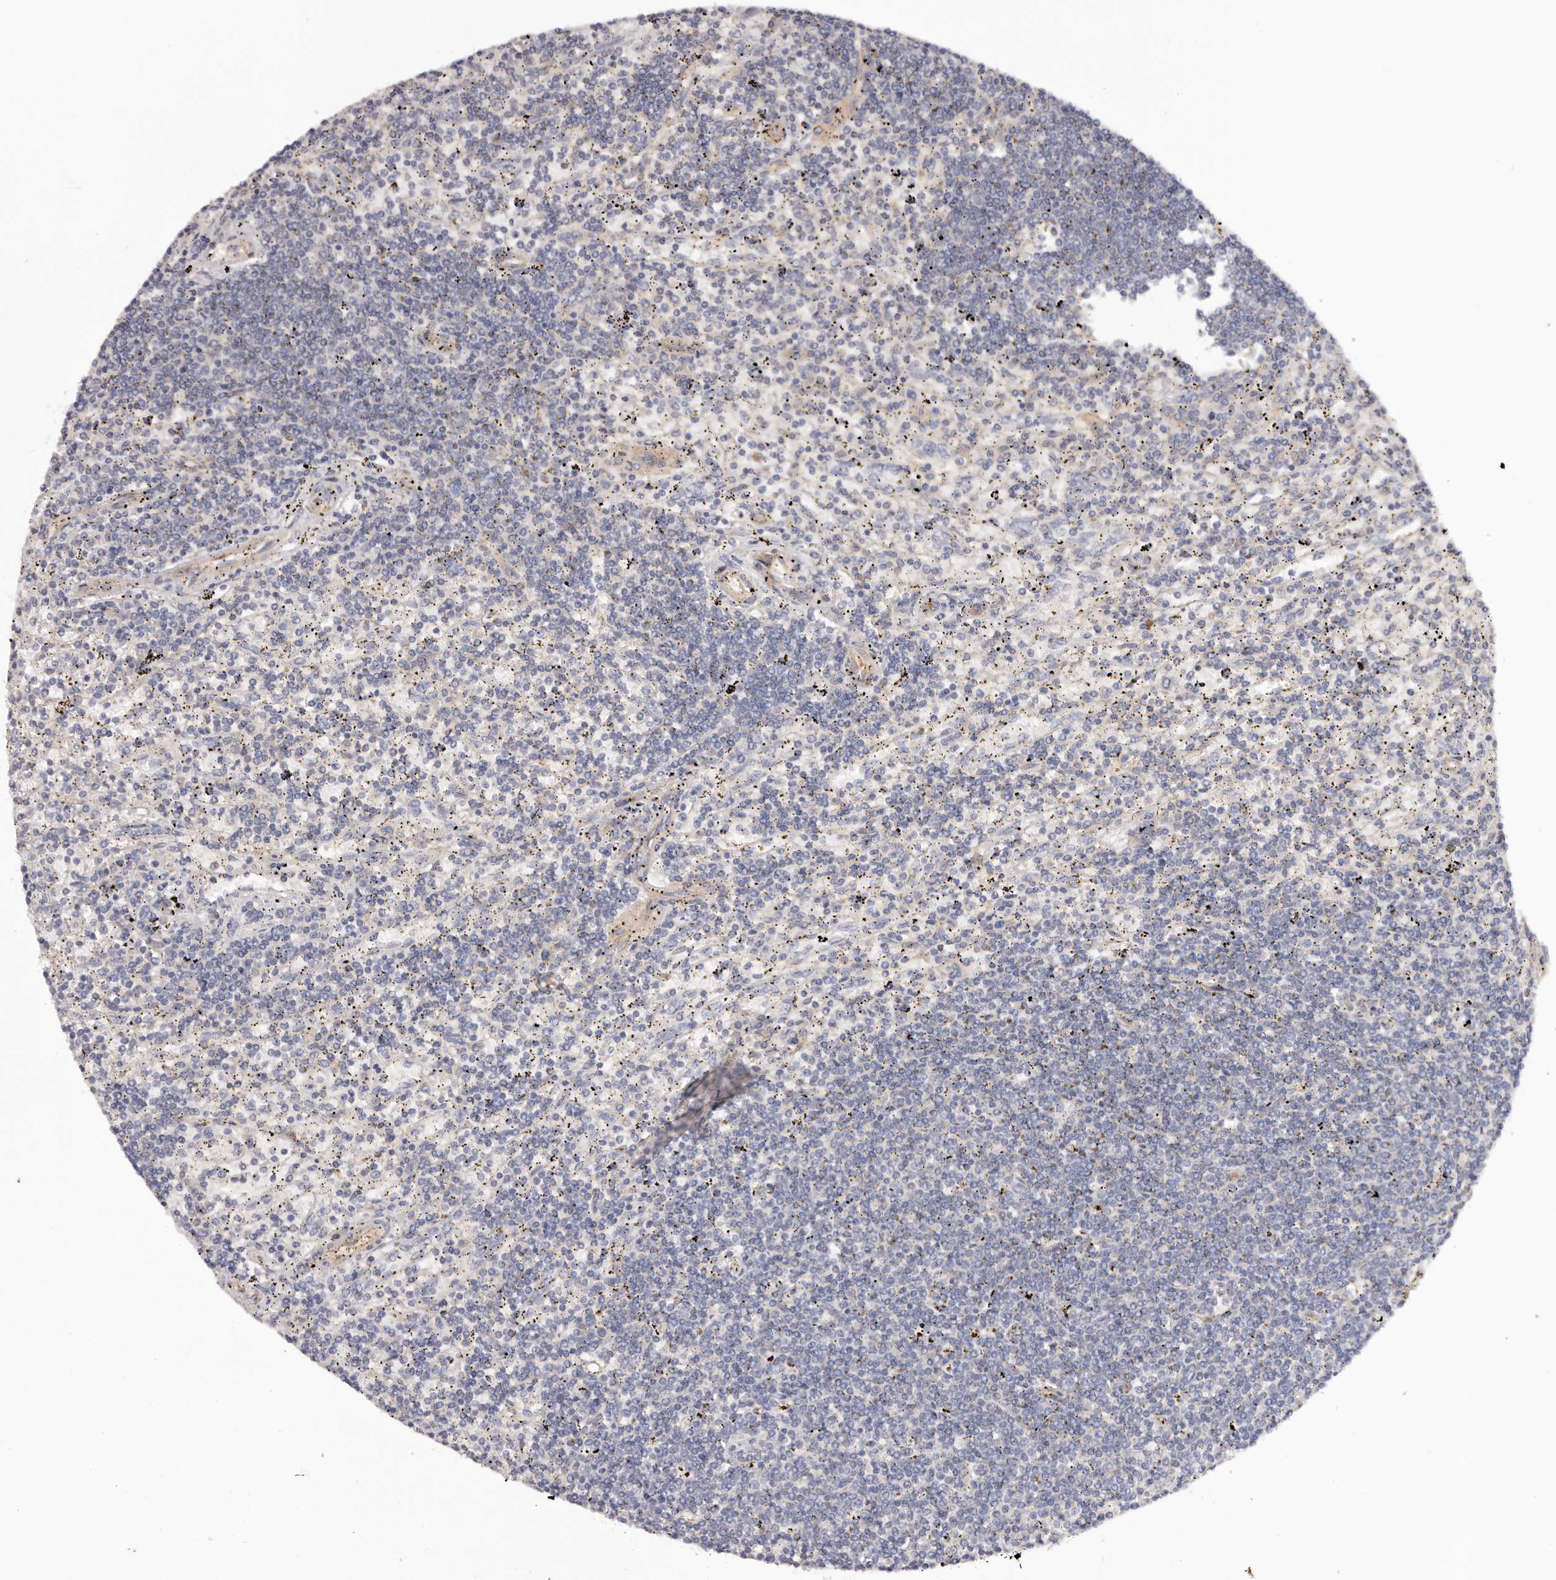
{"staining": {"intensity": "negative", "quantity": "none", "location": "none"}, "tissue": "lymphoma", "cell_type": "Tumor cells", "image_type": "cancer", "snomed": [{"axis": "morphology", "description": "Malignant lymphoma, non-Hodgkin's type, Low grade"}, {"axis": "topography", "description": "Spleen"}], "caption": "The immunohistochemistry micrograph has no significant positivity in tumor cells of malignant lymphoma, non-Hodgkin's type (low-grade) tissue.", "gene": "DMRT2", "patient": {"sex": "male", "age": 76}}